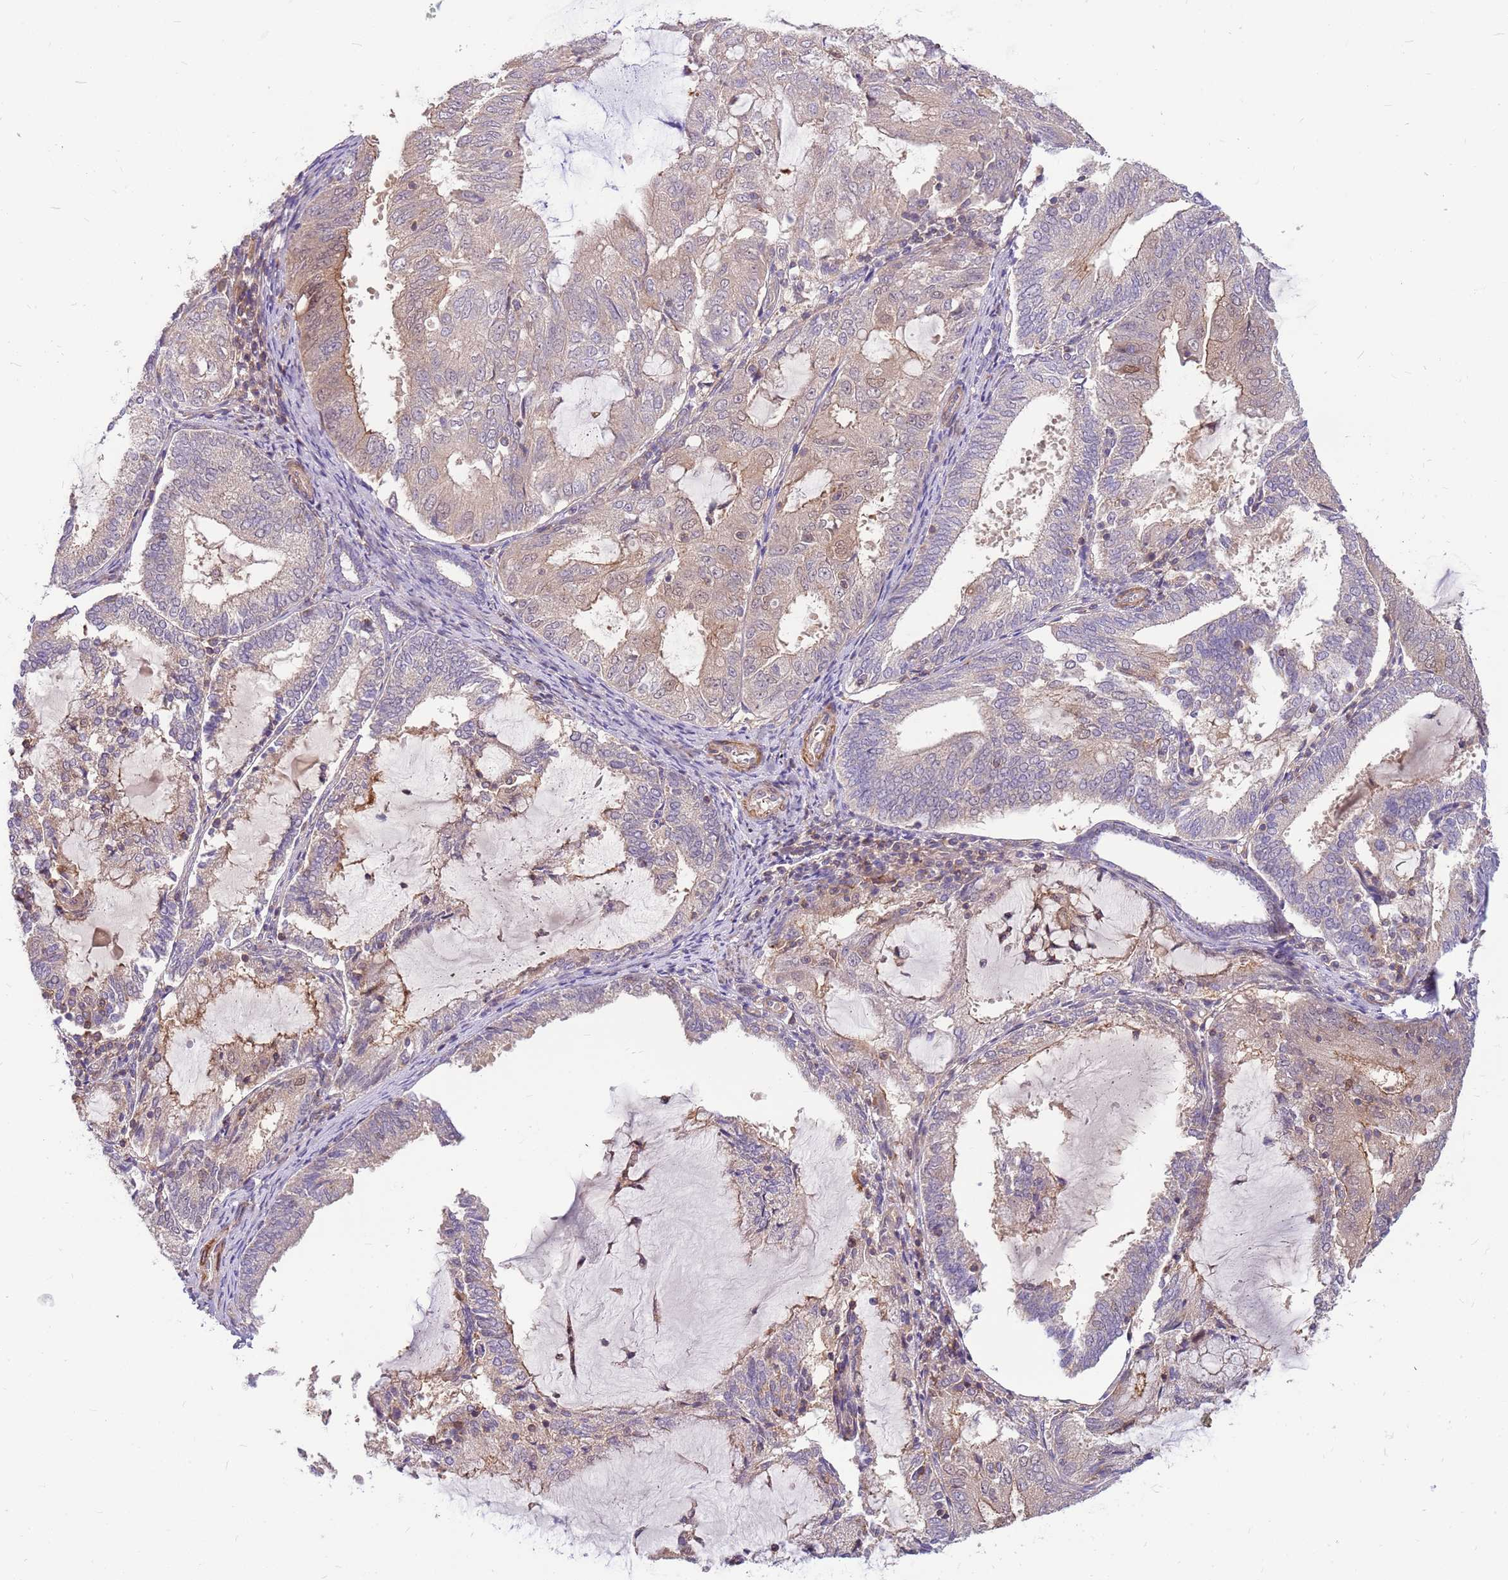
{"staining": {"intensity": "negative", "quantity": "none", "location": "none"}, "tissue": "endometrial cancer", "cell_type": "Tumor cells", "image_type": "cancer", "snomed": [{"axis": "morphology", "description": "Adenocarcinoma, NOS"}, {"axis": "topography", "description": "Endometrium"}], "caption": "Protein analysis of adenocarcinoma (endometrial) displays no significant expression in tumor cells.", "gene": "MVD", "patient": {"sex": "female", "age": 81}}